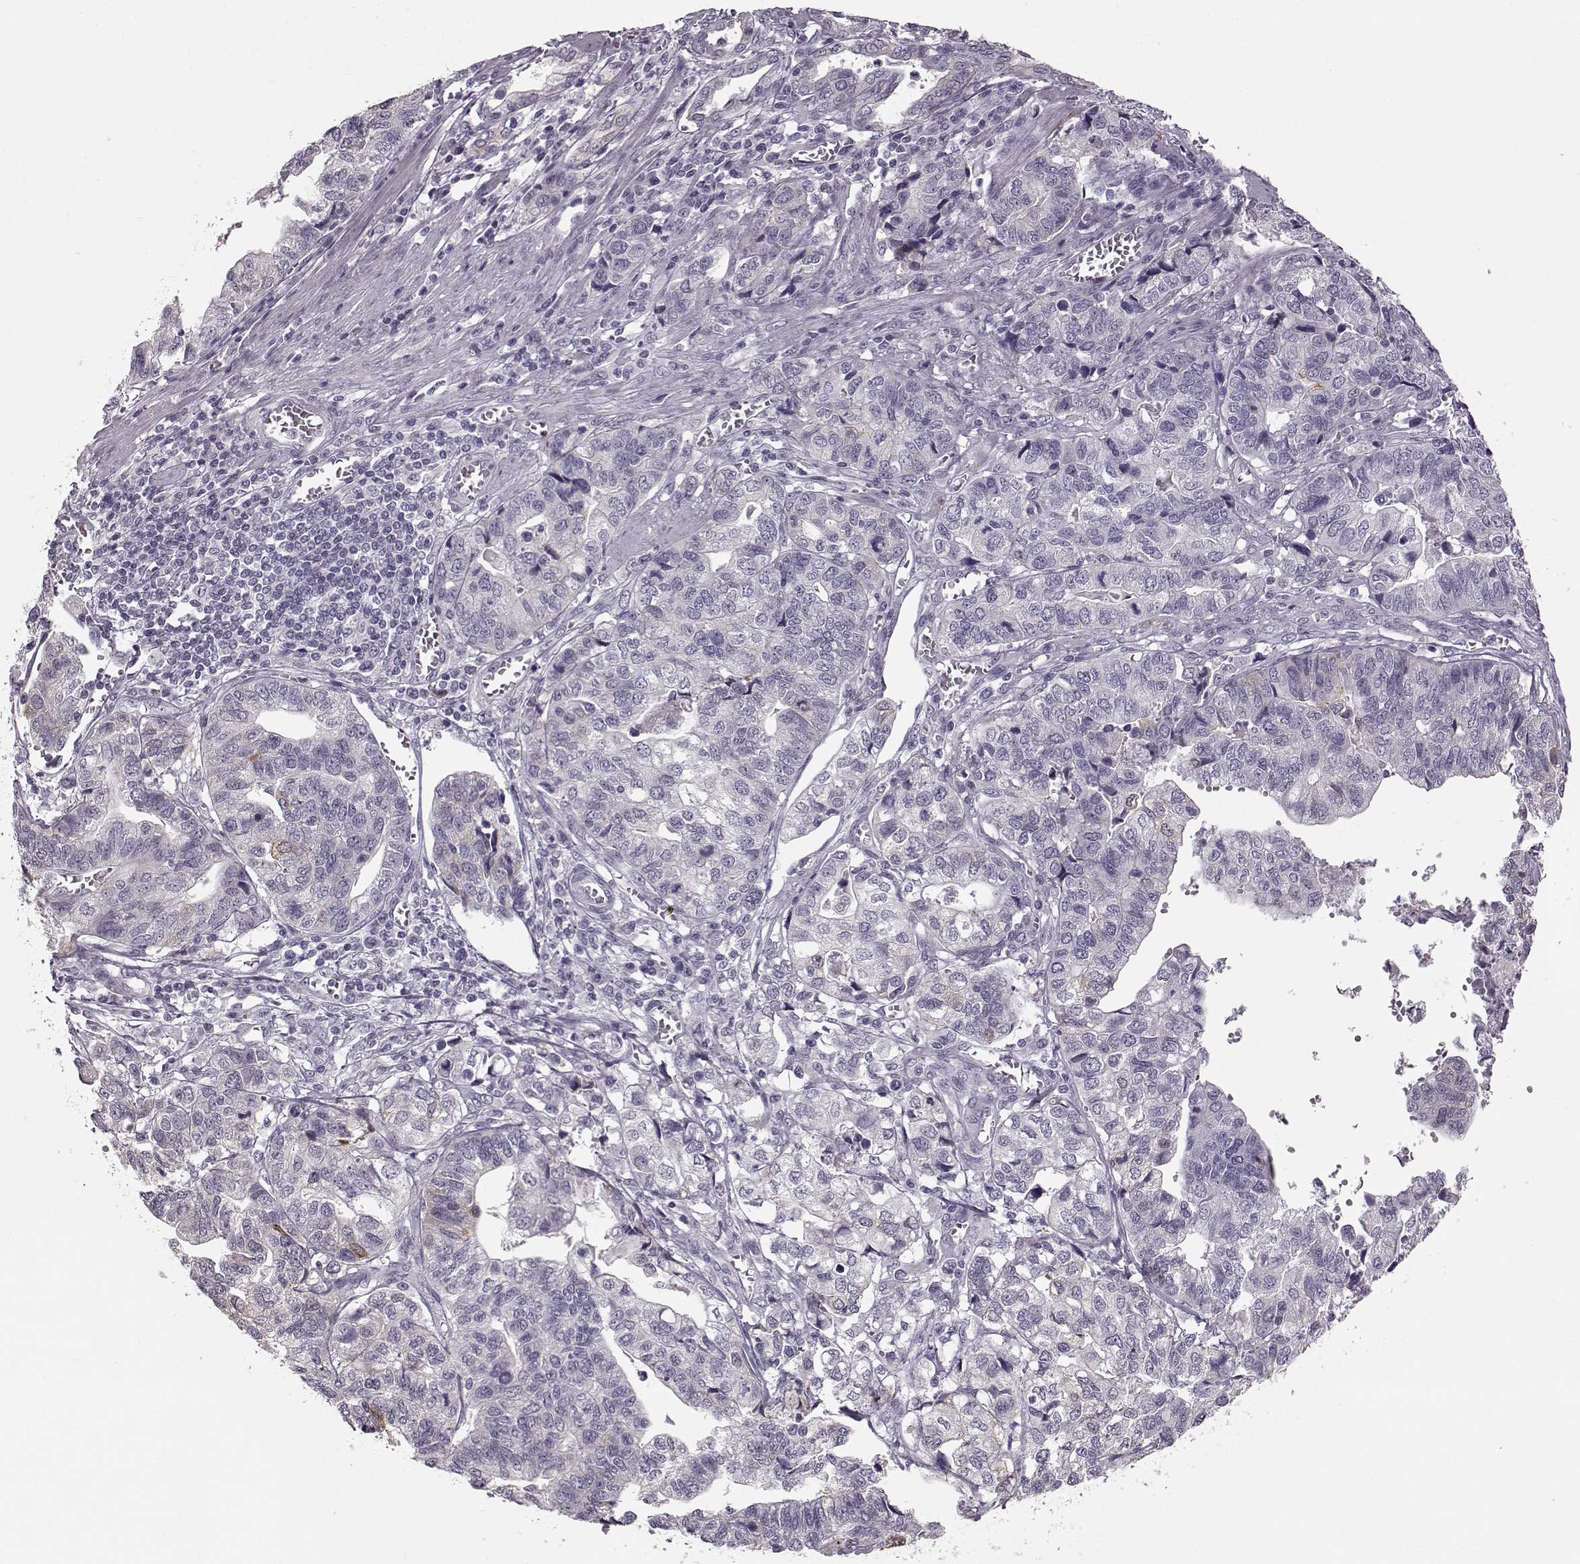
{"staining": {"intensity": "negative", "quantity": "none", "location": "none"}, "tissue": "stomach cancer", "cell_type": "Tumor cells", "image_type": "cancer", "snomed": [{"axis": "morphology", "description": "Adenocarcinoma, NOS"}, {"axis": "topography", "description": "Stomach, upper"}], "caption": "DAB (3,3'-diaminobenzidine) immunohistochemical staining of stomach adenocarcinoma displays no significant staining in tumor cells.", "gene": "MAP6D1", "patient": {"sex": "female", "age": 67}}